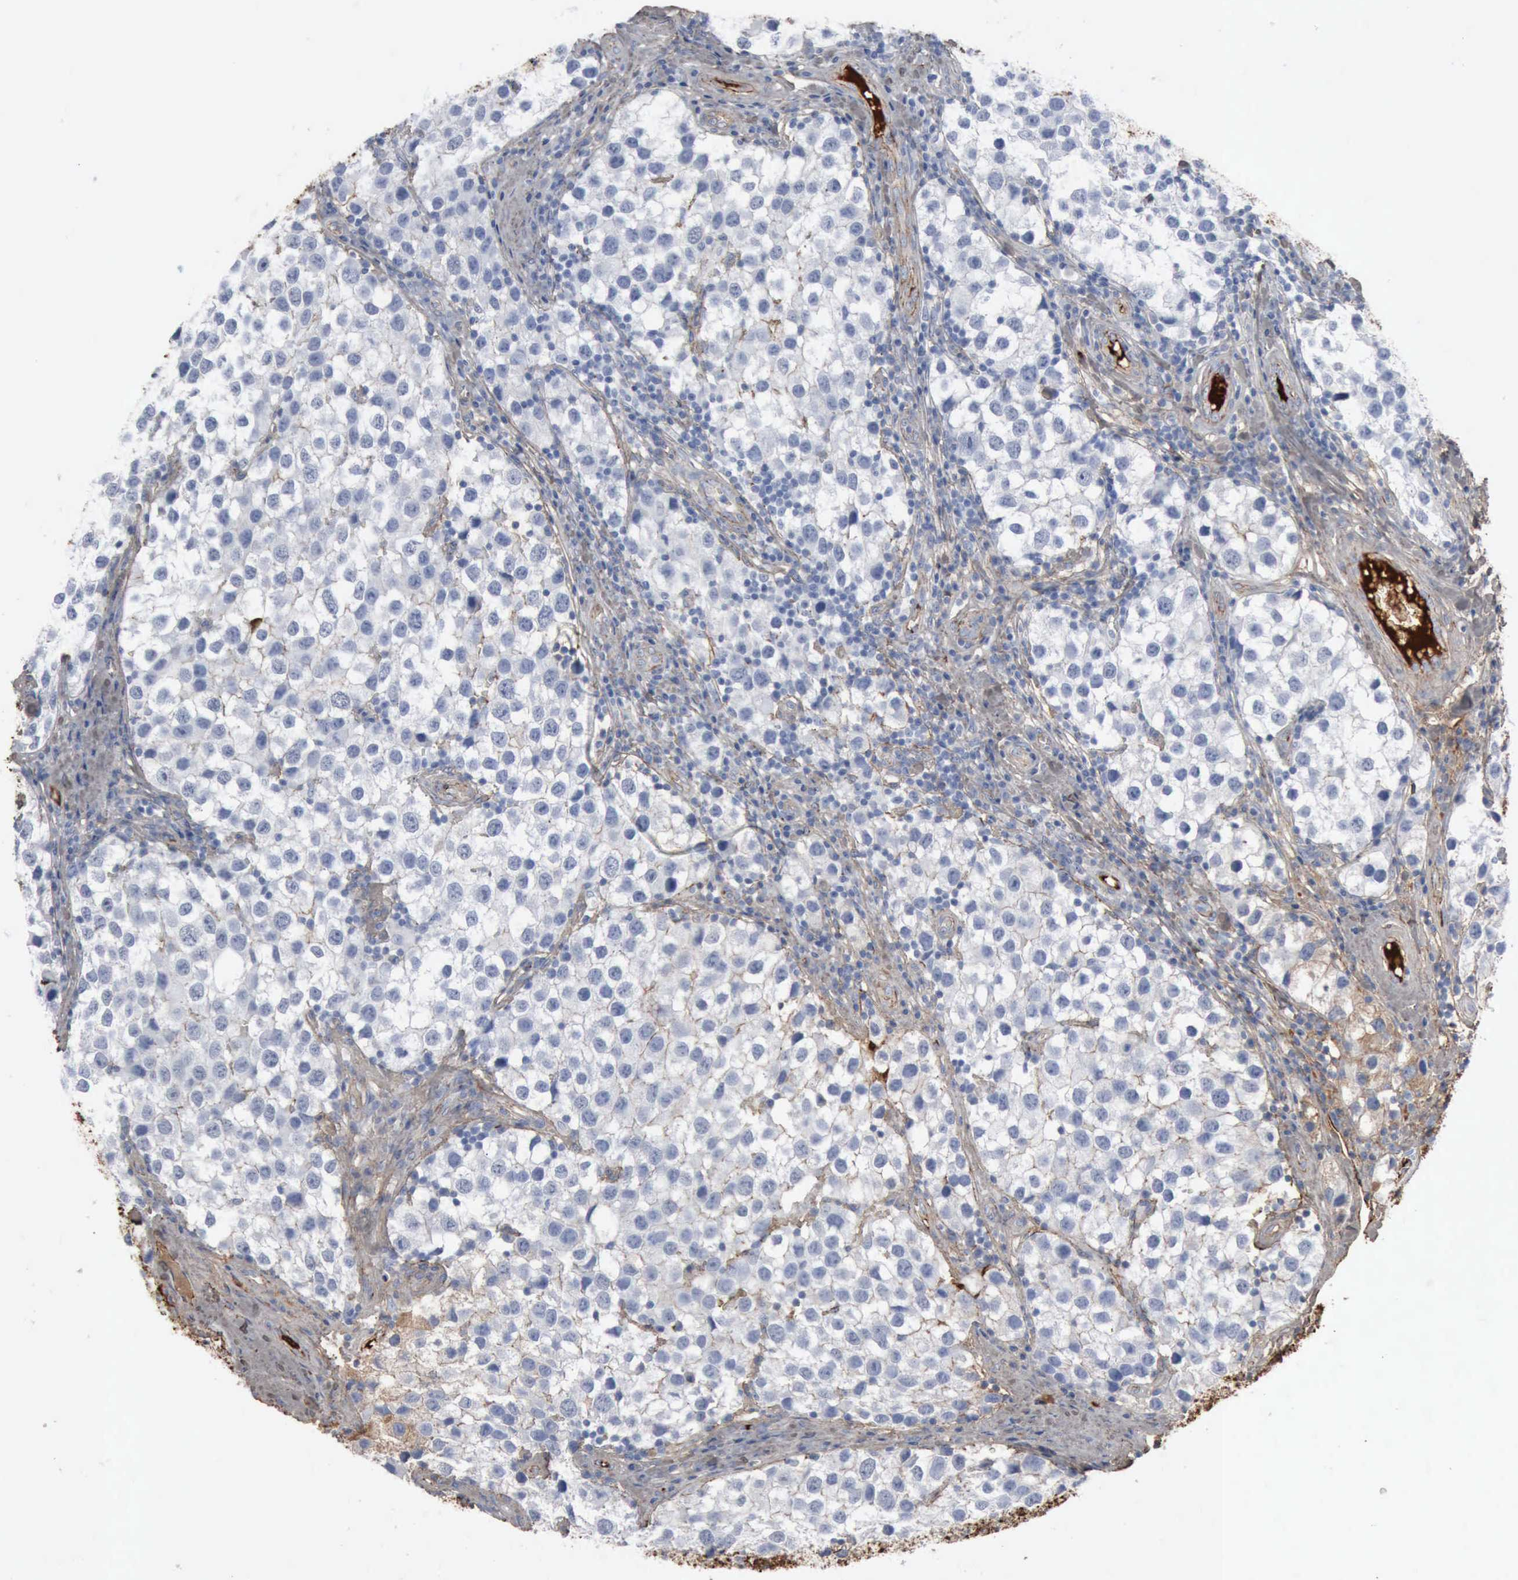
{"staining": {"intensity": "negative", "quantity": "none", "location": "none"}, "tissue": "testis cancer", "cell_type": "Tumor cells", "image_type": "cancer", "snomed": [{"axis": "morphology", "description": "Seminoma, NOS"}, {"axis": "topography", "description": "Testis"}], "caption": "High power microscopy photomicrograph of an immunohistochemistry (IHC) photomicrograph of seminoma (testis), revealing no significant staining in tumor cells. The staining is performed using DAB brown chromogen with nuclei counter-stained in using hematoxylin.", "gene": "FN1", "patient": {"sex": "male", "age": 39}}